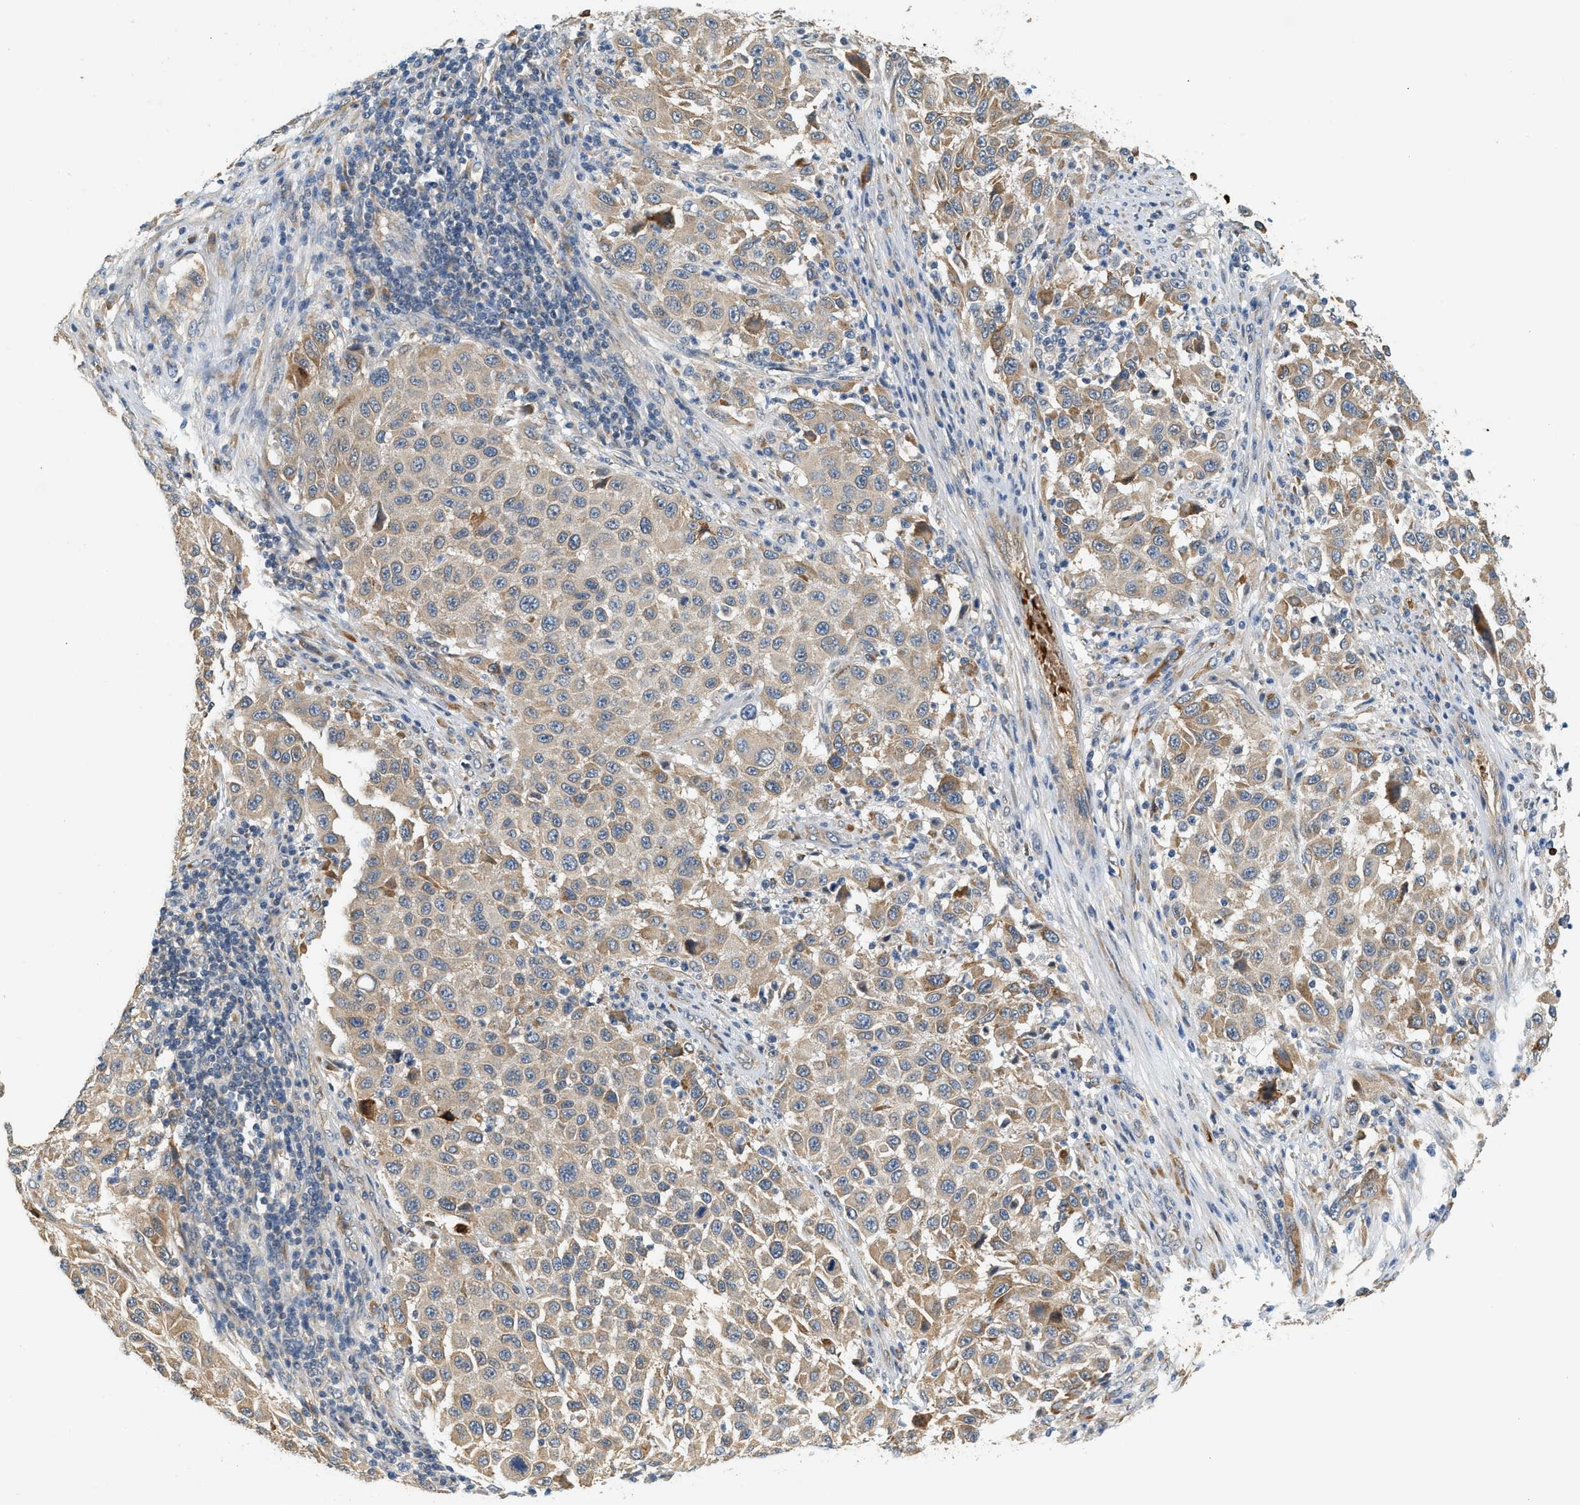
{"staining": {"intensity": "moderate", "quantity": "<25%", "location": "cytoplasmic/membranous"}, "tissue": "melanoma", "cell_type": "Tumor cells", "image_type": "cancer", "snomed": [{"axis": "morphology", "description": "Malignant melanoma, Metastatic site"}, {"axis": "topography", "description": "Lymph node"}], "caption": "A brown stain highlights moderate cytoplasmic/membranous positivity of a protein in malignant melanoma (metastatic site) tumor cells.", "gene": "CYTH2", "patient": {"sex": "male", "age": 61}}